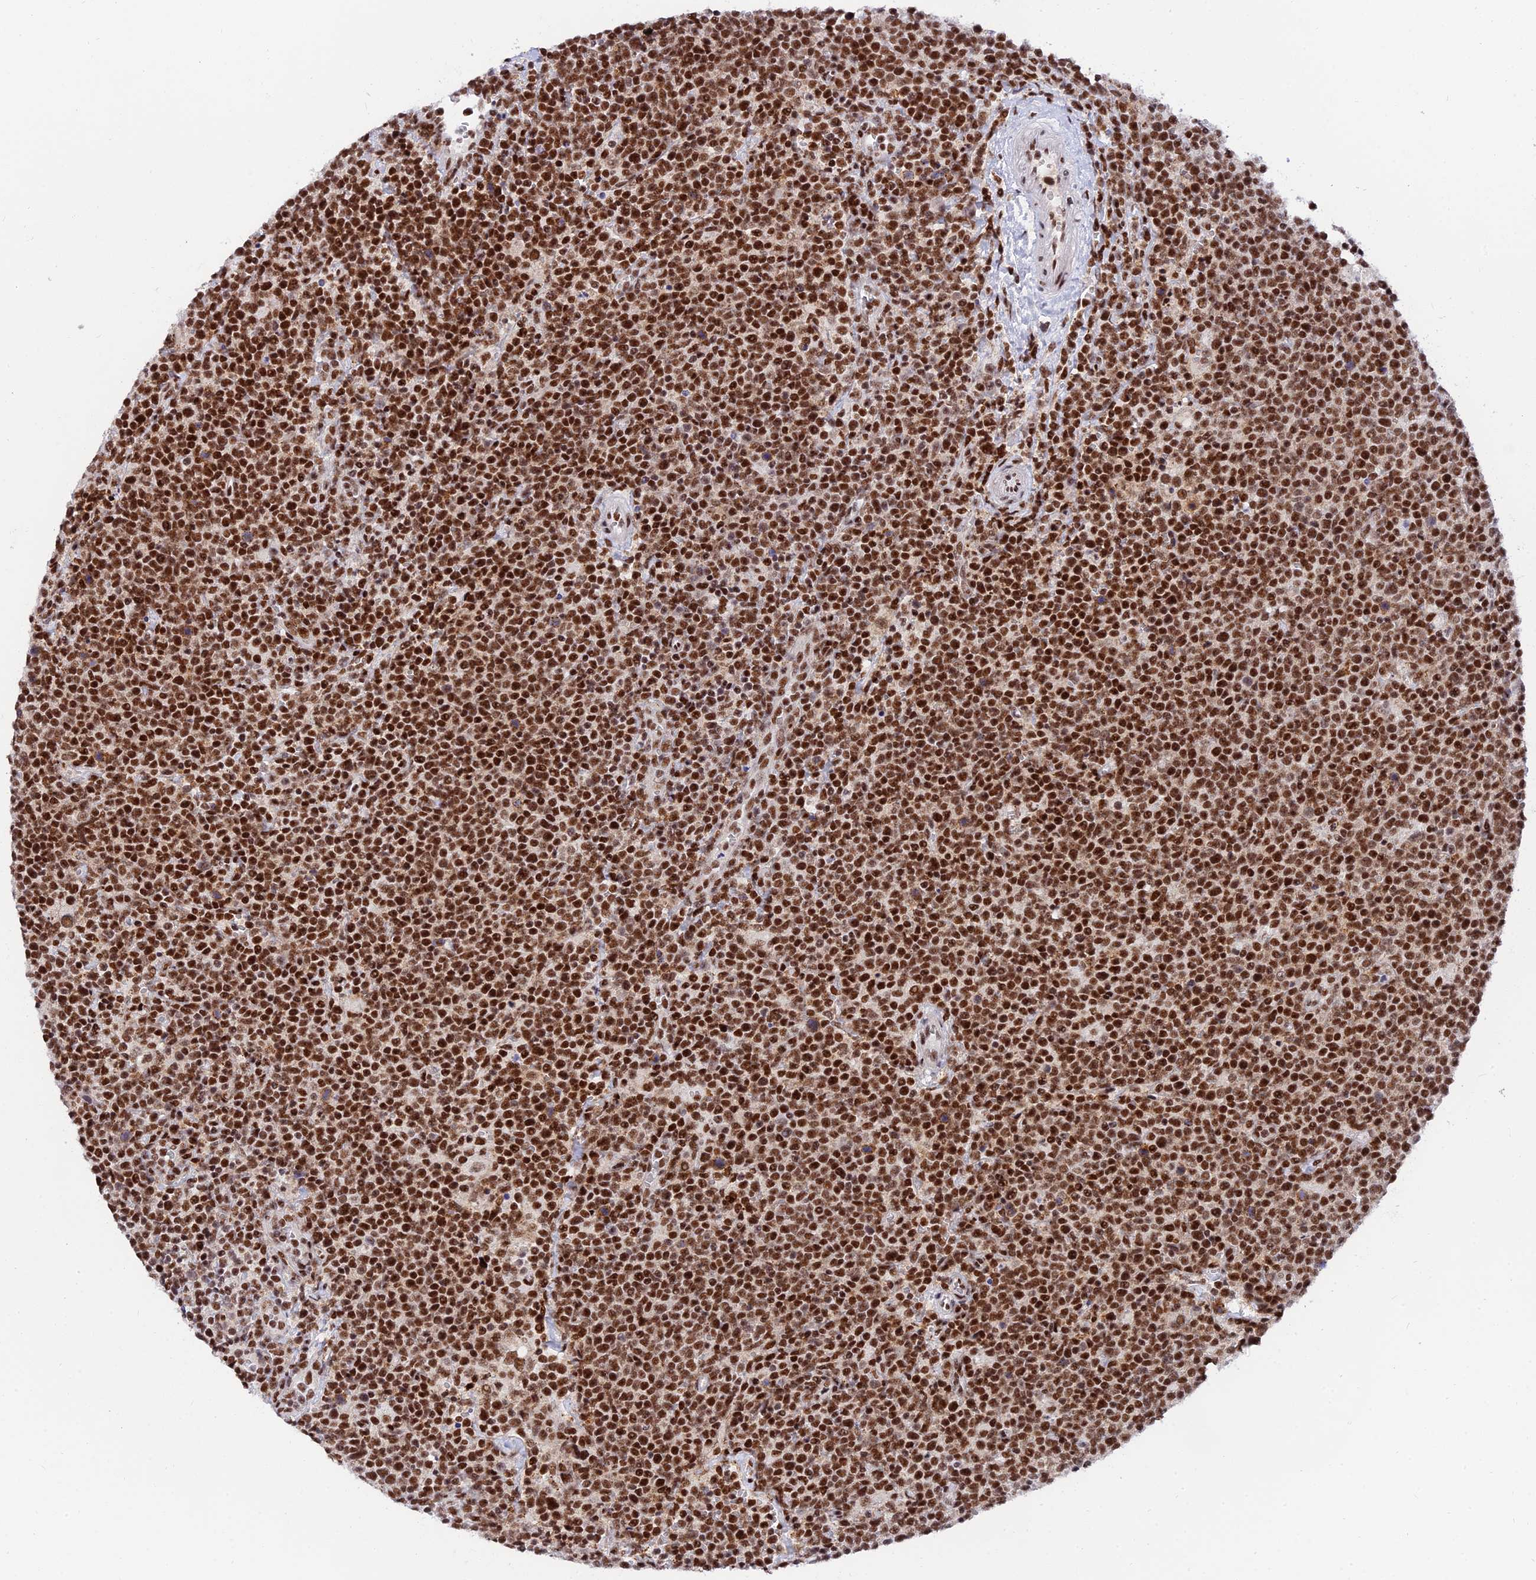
{"staining": {"intensity": "strong", "quantity": ">75%", "location": "nuclear"}, "tissue": "lymphoma", "cell_type": "Tumor cells", "image_type": "cancer", "snomed": [{"axis": "morphology", "description": "Malignant lymphoma, non-Hodgkin's type, High grade"}, {"axis": "topography", "description": "Lymph node"}], "caption": "This photomicrograph shows high-grade malignant lymphoma, non-Hodgkin's type stained with immunohistochemistry (IHC) to label a protein in brown. The nuclear of tumor cells show strong positivity for the protein. Nuclei are counter-stained blue.", "gene": "USP22", "patient": {"sex": "male", "age": 61}}